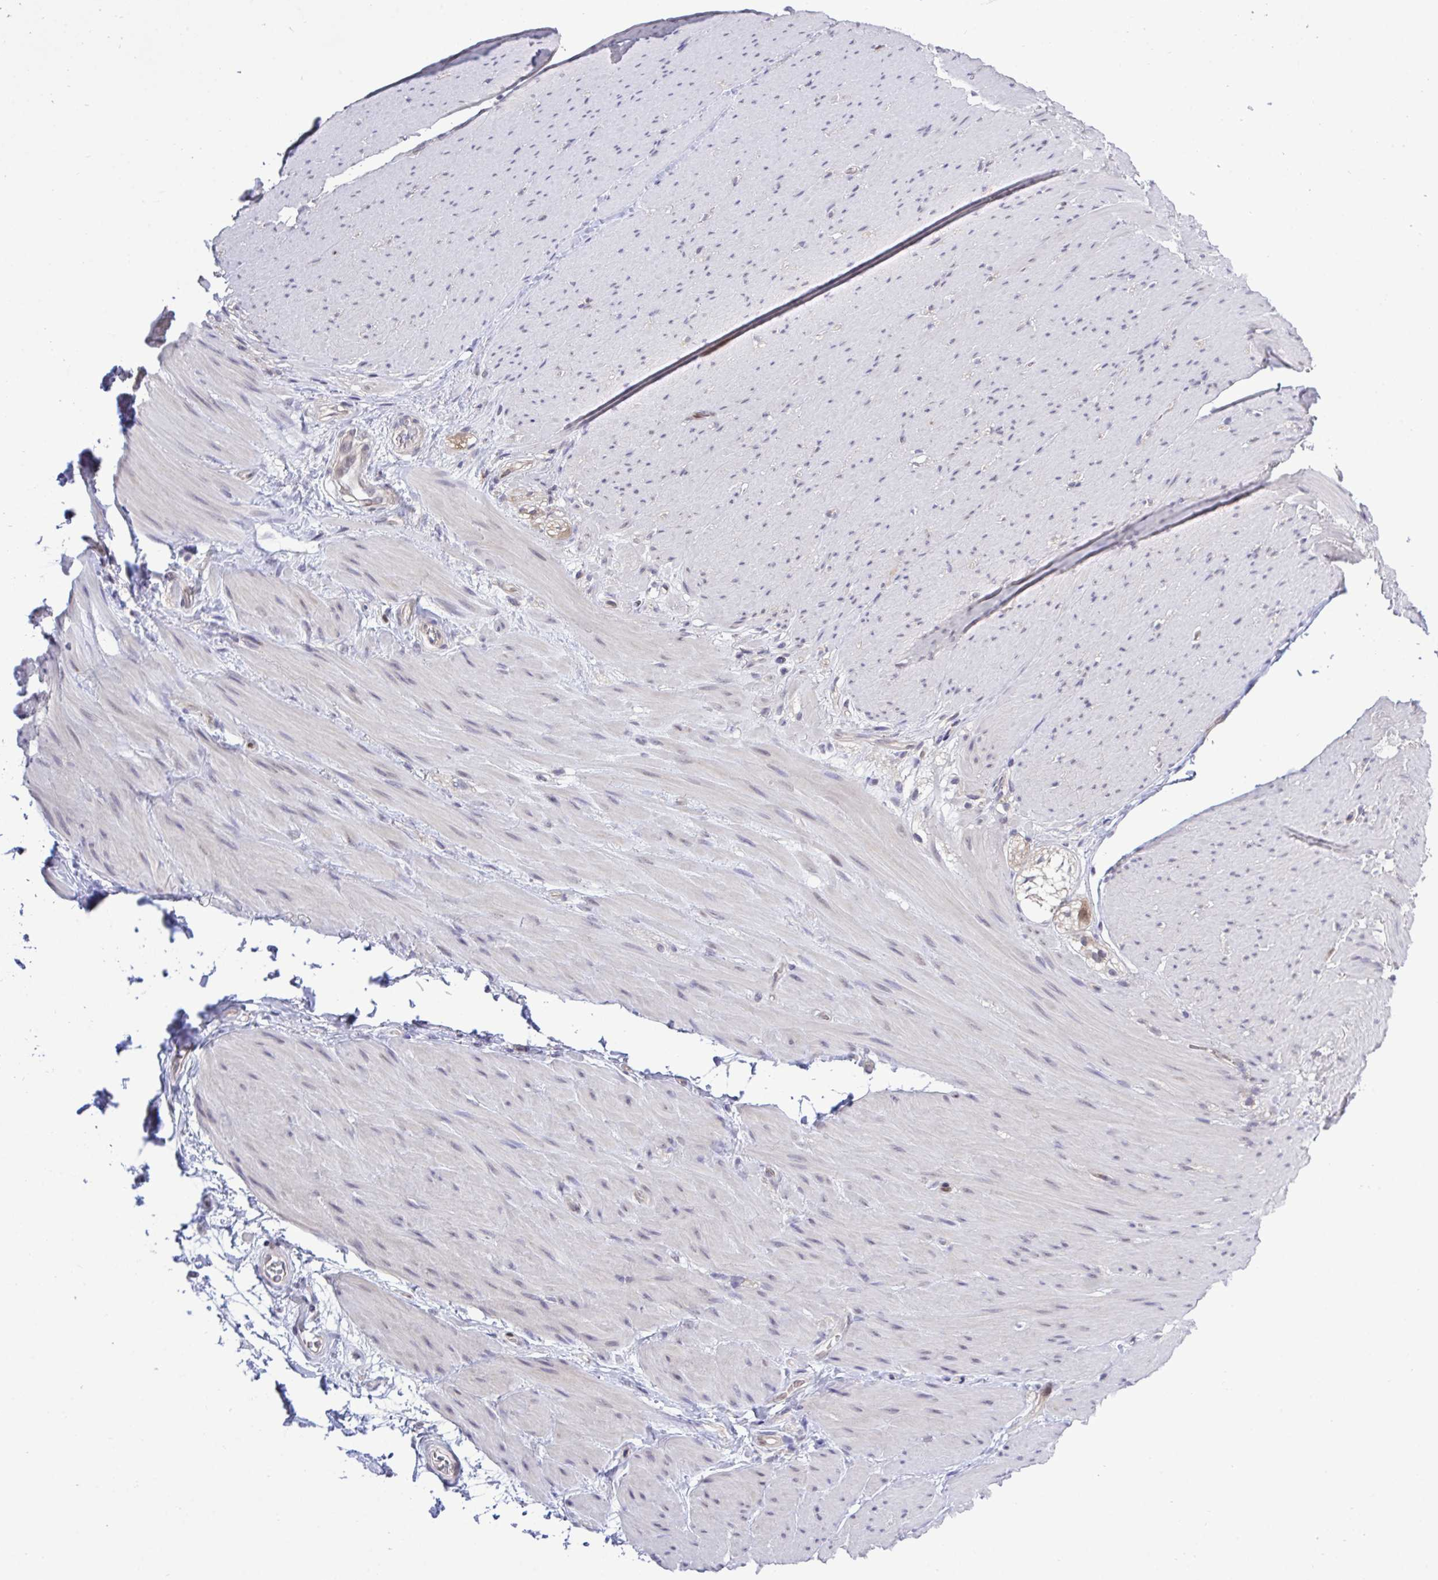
{"staining": {"intensity": "negative", "quantity": "none", "location": "none"}, "tissue": "smooth muscle", "cell_type": "Smooth muscle cells", "image_type": "normal", "snomed": [{"axis": "morphology", "description": "Normal tissue, NOS"}, {"axis": "topography", "description": "Smooth muscle"}, {"axis": "topography", "description": "Rectum"}], "caption": "The photomicrograph demonstrates no significant positivity in smooth muscle cells of smooth muscle.", "gene": "ZNF444", "patient": {"sex": "male", "age": 53}}